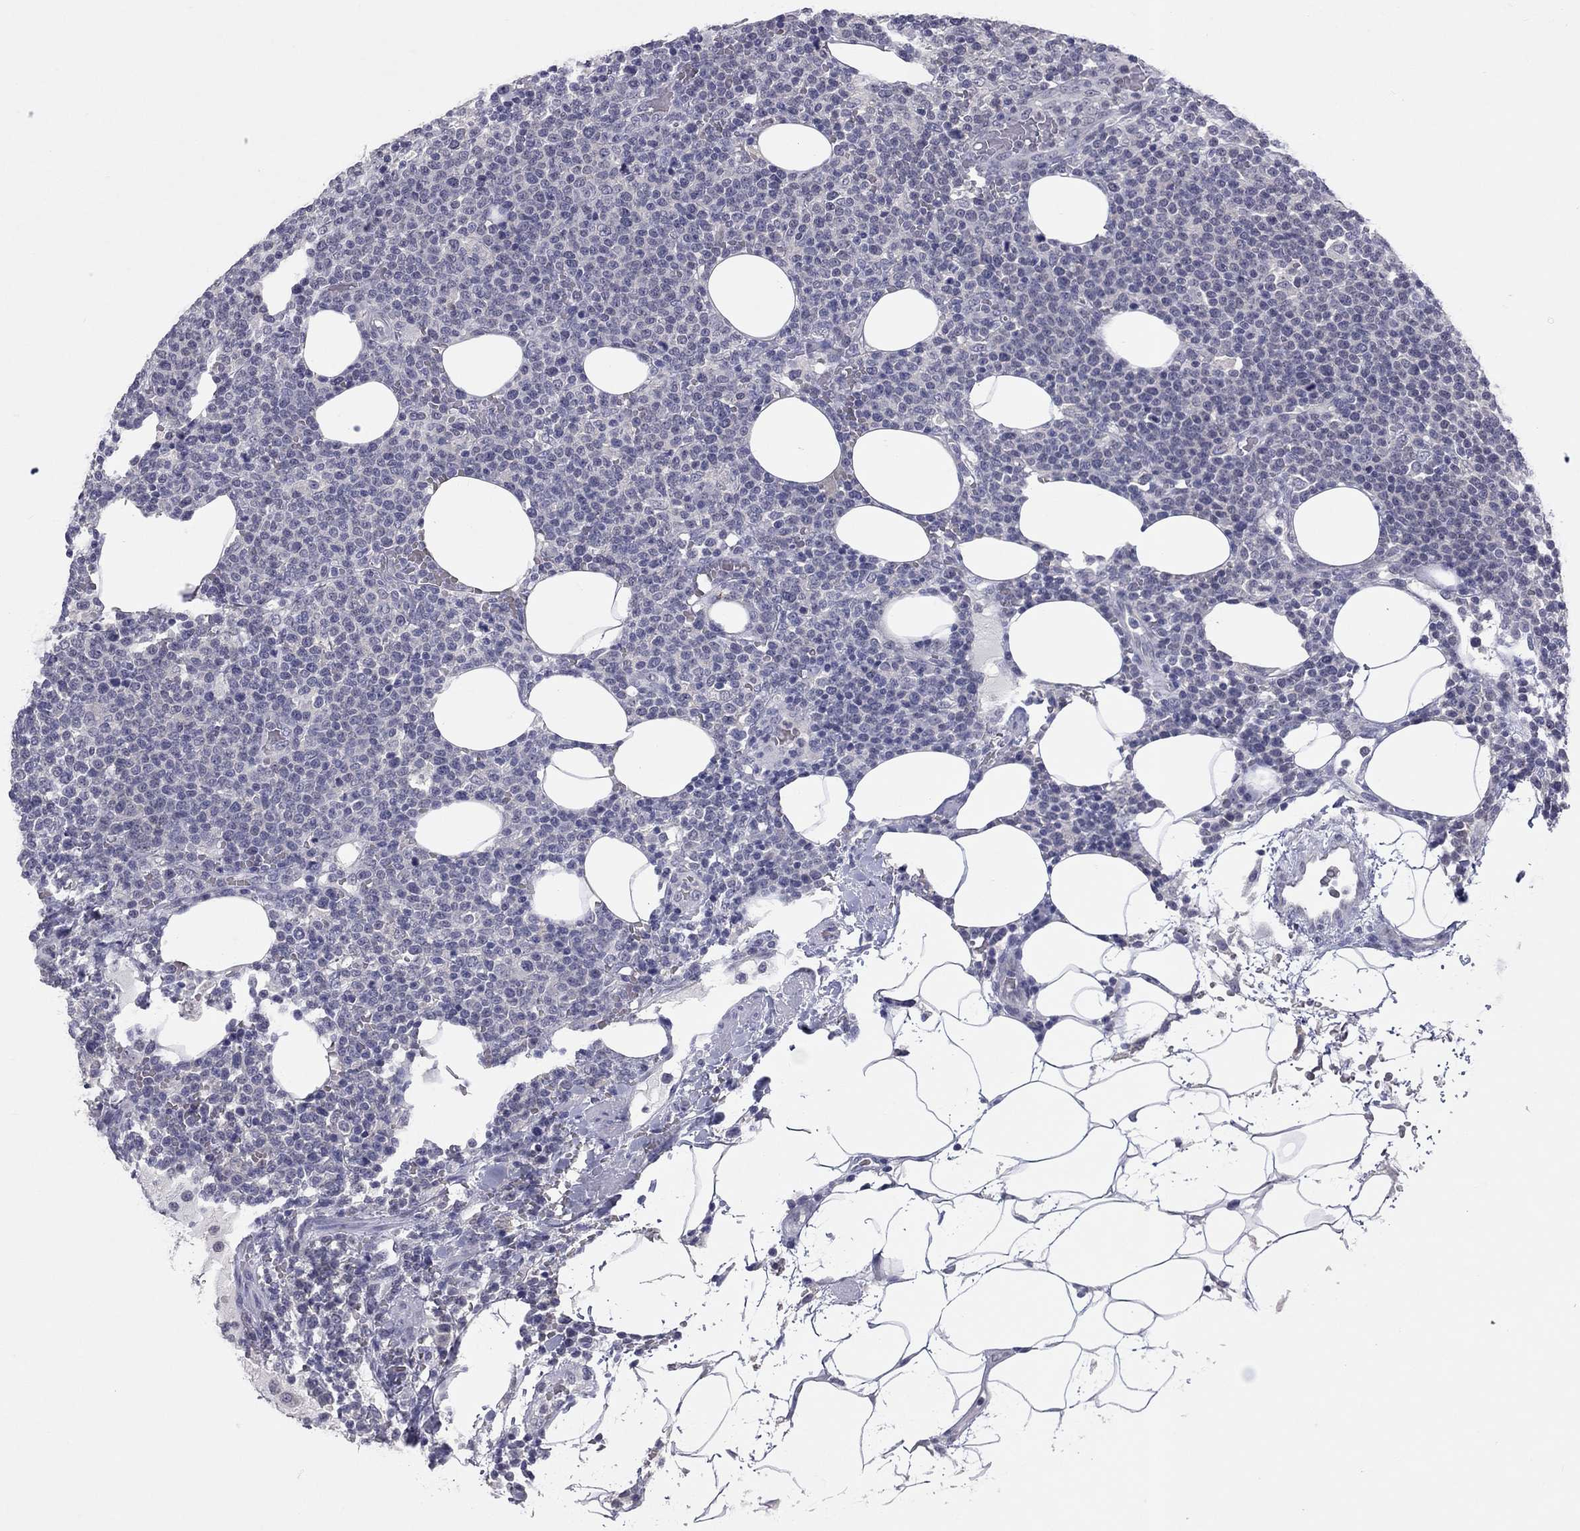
{"staining": {"intensity": "negative", "quantity": "none", "location": "none"}, "tissue": "lymphoma", "cell_type": "Tumor cells", "image_type": "cancer", "snomed": [{"axis": "morphology", "description": "Malignant lymphoma, non-Hodgkin's type, High grade"}, {"axis": "topography", "description": "Lymph node"}], "caption": "Tumor cells are negative for protein expression in human high-grade malignant lymphoma, non-Hodgkin's type.", "gene": "SHOC2", "patient": {"sex": "male", "age": 61}}